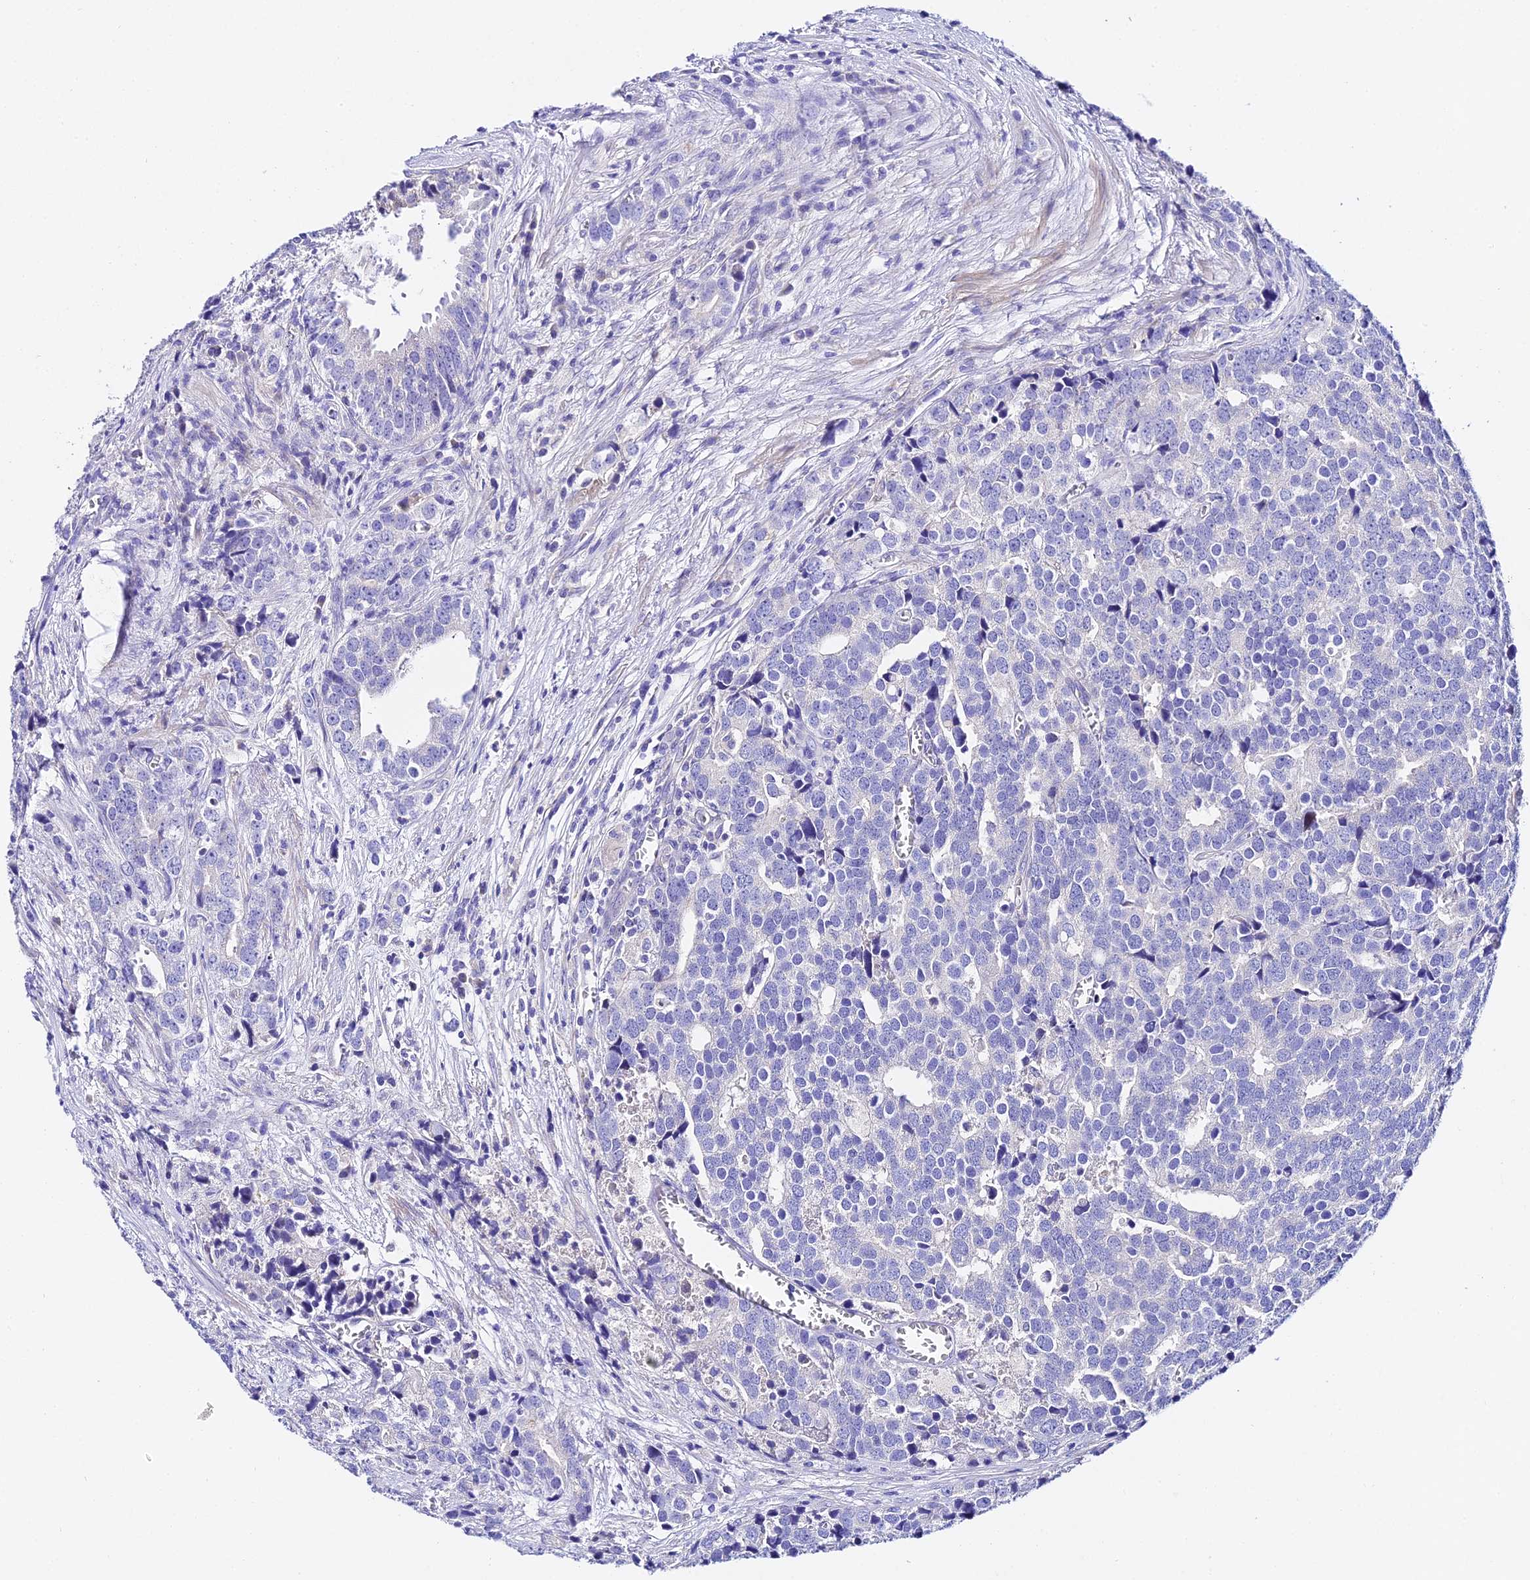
{"staining": {"intensity": "negative", "quantity": "none", "location": "none"}, "tissue": "prostate cancer", "cell_type": "Tumor cells", "image_type": "cancer", "snomed": [{"axis": "morphology", "description": "Adenocarcinoma, High grade"}, {"axis": "topography", "description": "Prostate"}], "caption": "Tumor cells show no significant expression in prostate cancer.", "gene": "TMEM117", "patient": {"sex": "male", "age": 71}}